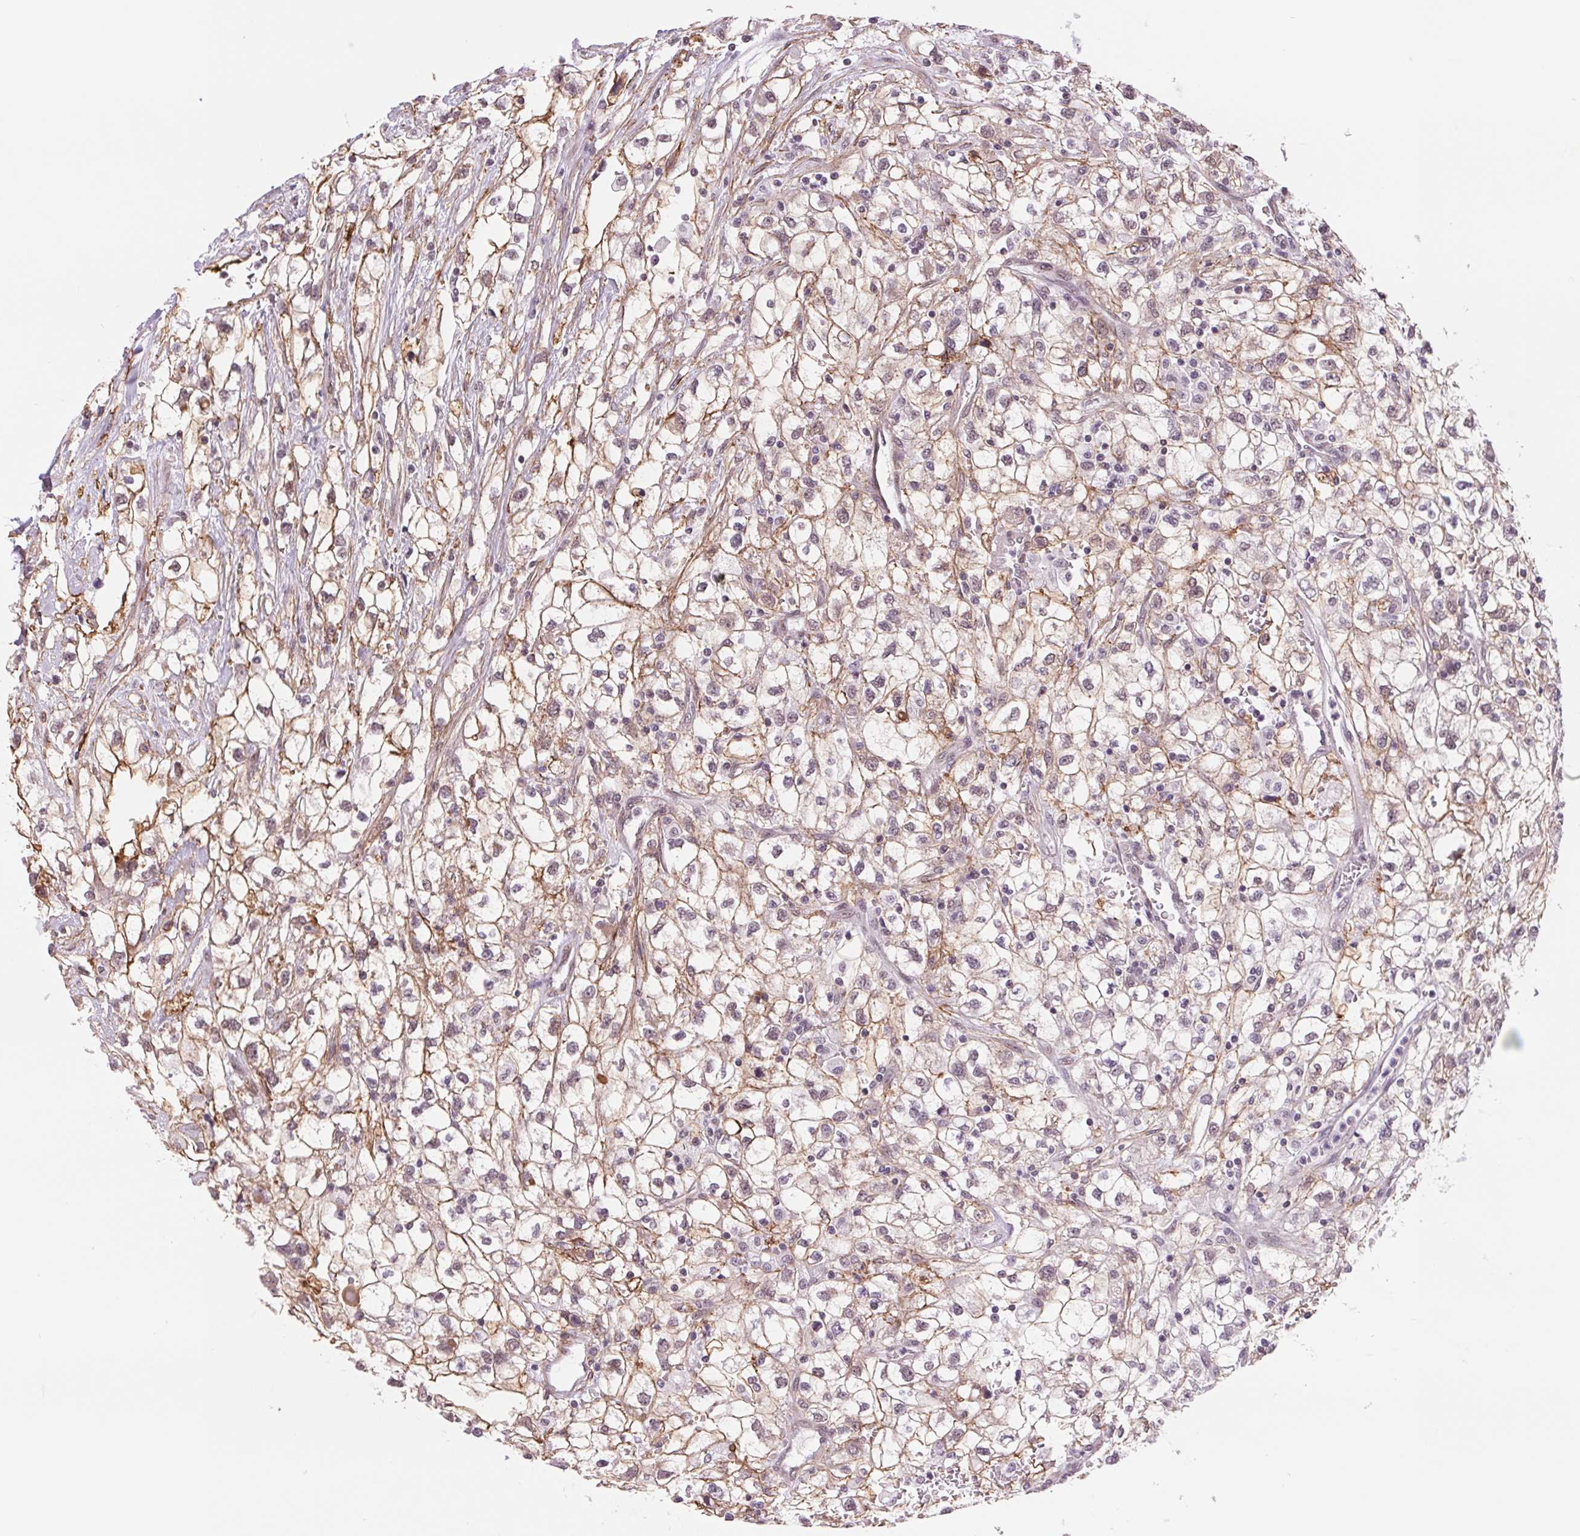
{"staining": {"intensity": "weak", "quantity": ">75%", "location": "cytoplasmic/membranous,nuclear"}, "tissue": "renal cancer", "cell_type": "Tumor cells", "image_type": "cancer", "snomed": [{"axis": "morphology", "description": "Adenocarcinoma, NOS"}, {"axis": "topography", "description": "Kidney"}], "caption": "The photomicrograph reveals staining of adenocarcinoma (renal), revealing weak cytoplasmic/membranous and nuclear protein staining (brown color) within tumor cells.", "gene": "BCAT1", "patient": {"sex": "male", "age": 59}}